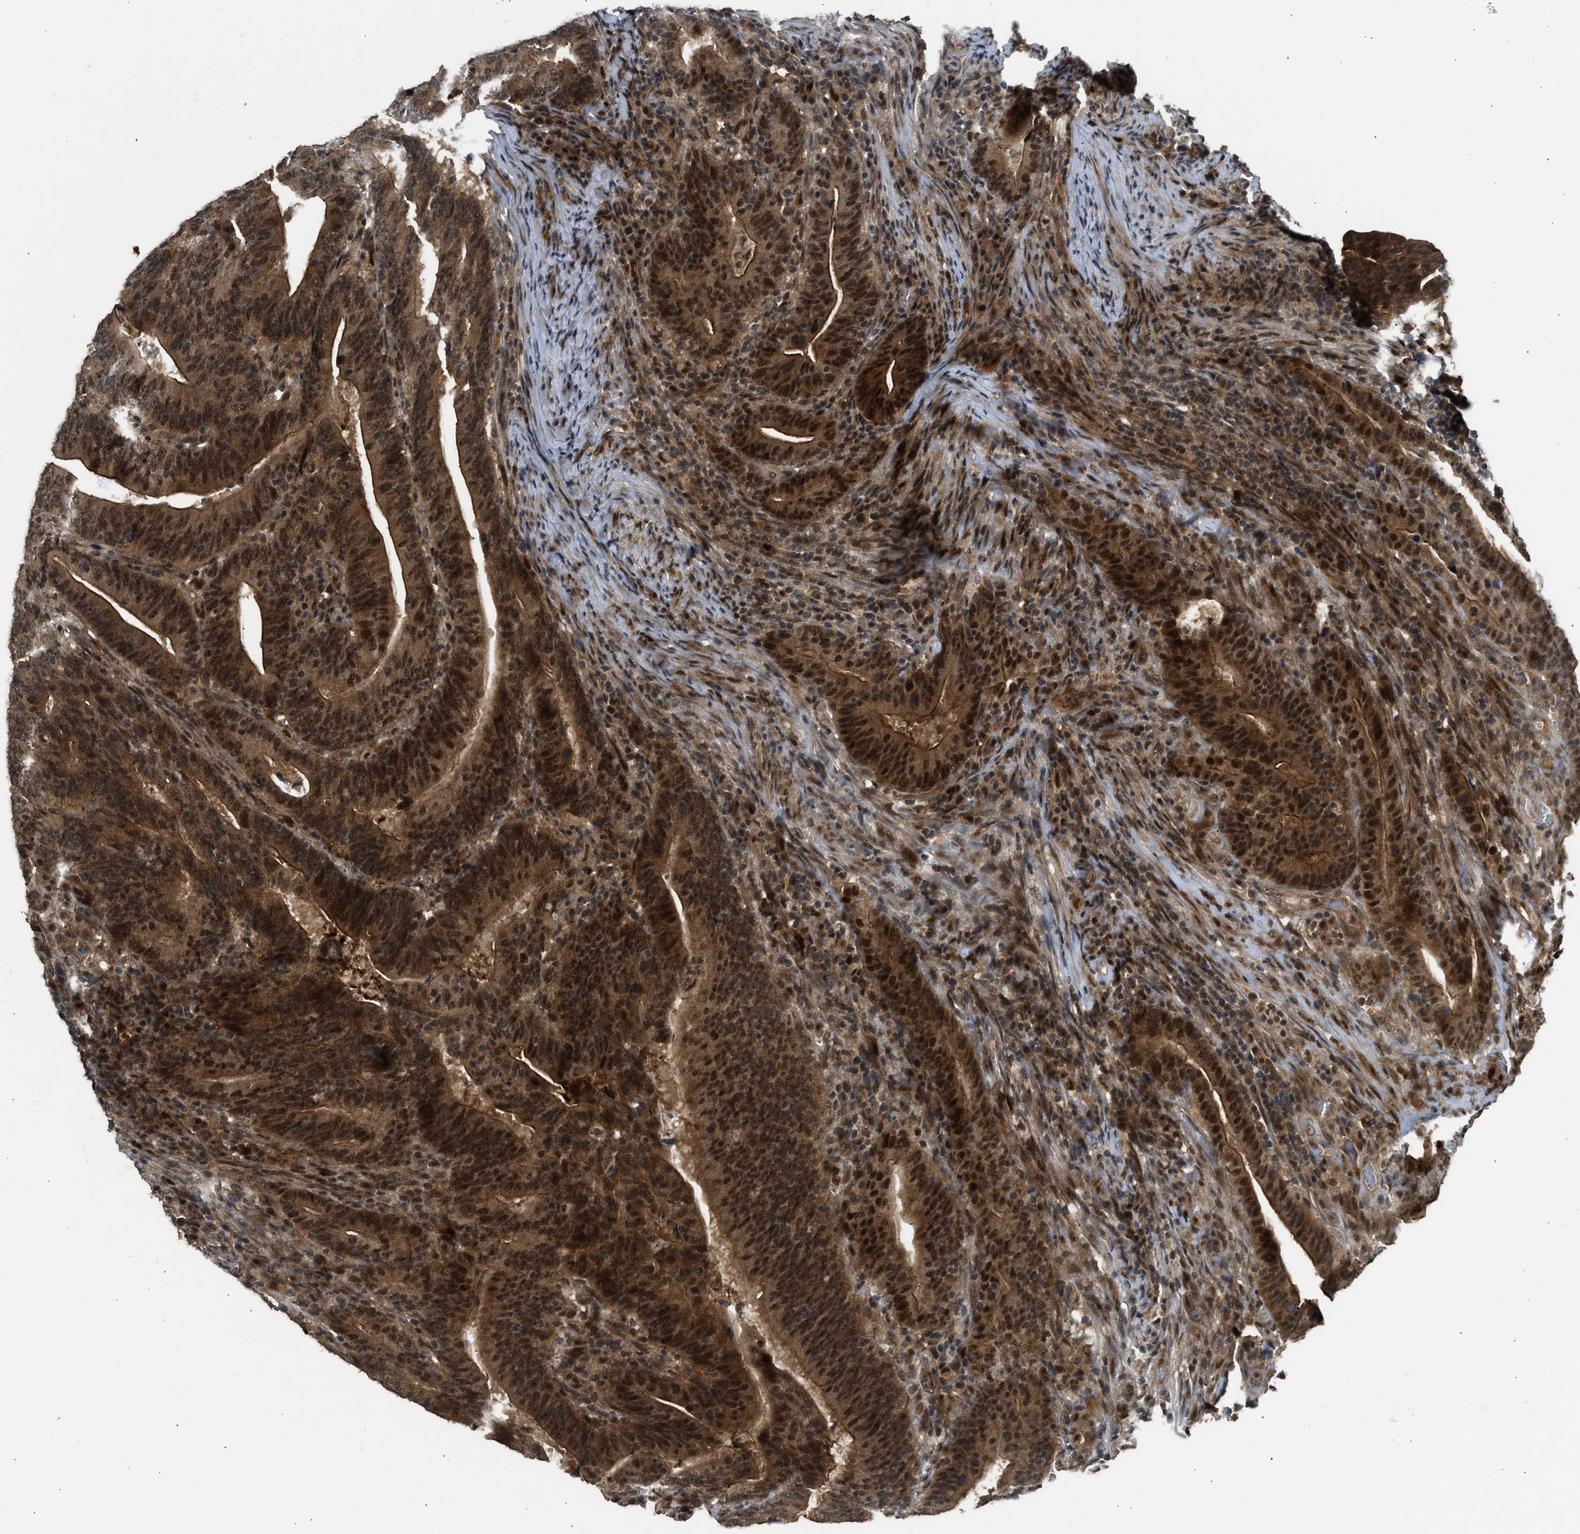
{"staining": {"intensity": "strong", "quantity": ">75%", "location": "cytoplasmic/membranous,nuclear"}, "tissue": "colorectal cancer", "cell_type": "Tumor cells", "image_type": "cancer", "snomed": [{"axis": "morphology", "description": "Adenocarcinoma, NOS"}, {"axis": "topography", "description": "Colon"}], "caption": "There is high levels of strong cytoplasmic/membranous and nuclear expression in tumor cells of colorectal adenocarcinoma, as demonstrated by immunohistochemical staining (brown color).", "gene": "GET1", "patient": {"sex": "female", "age": 66}}